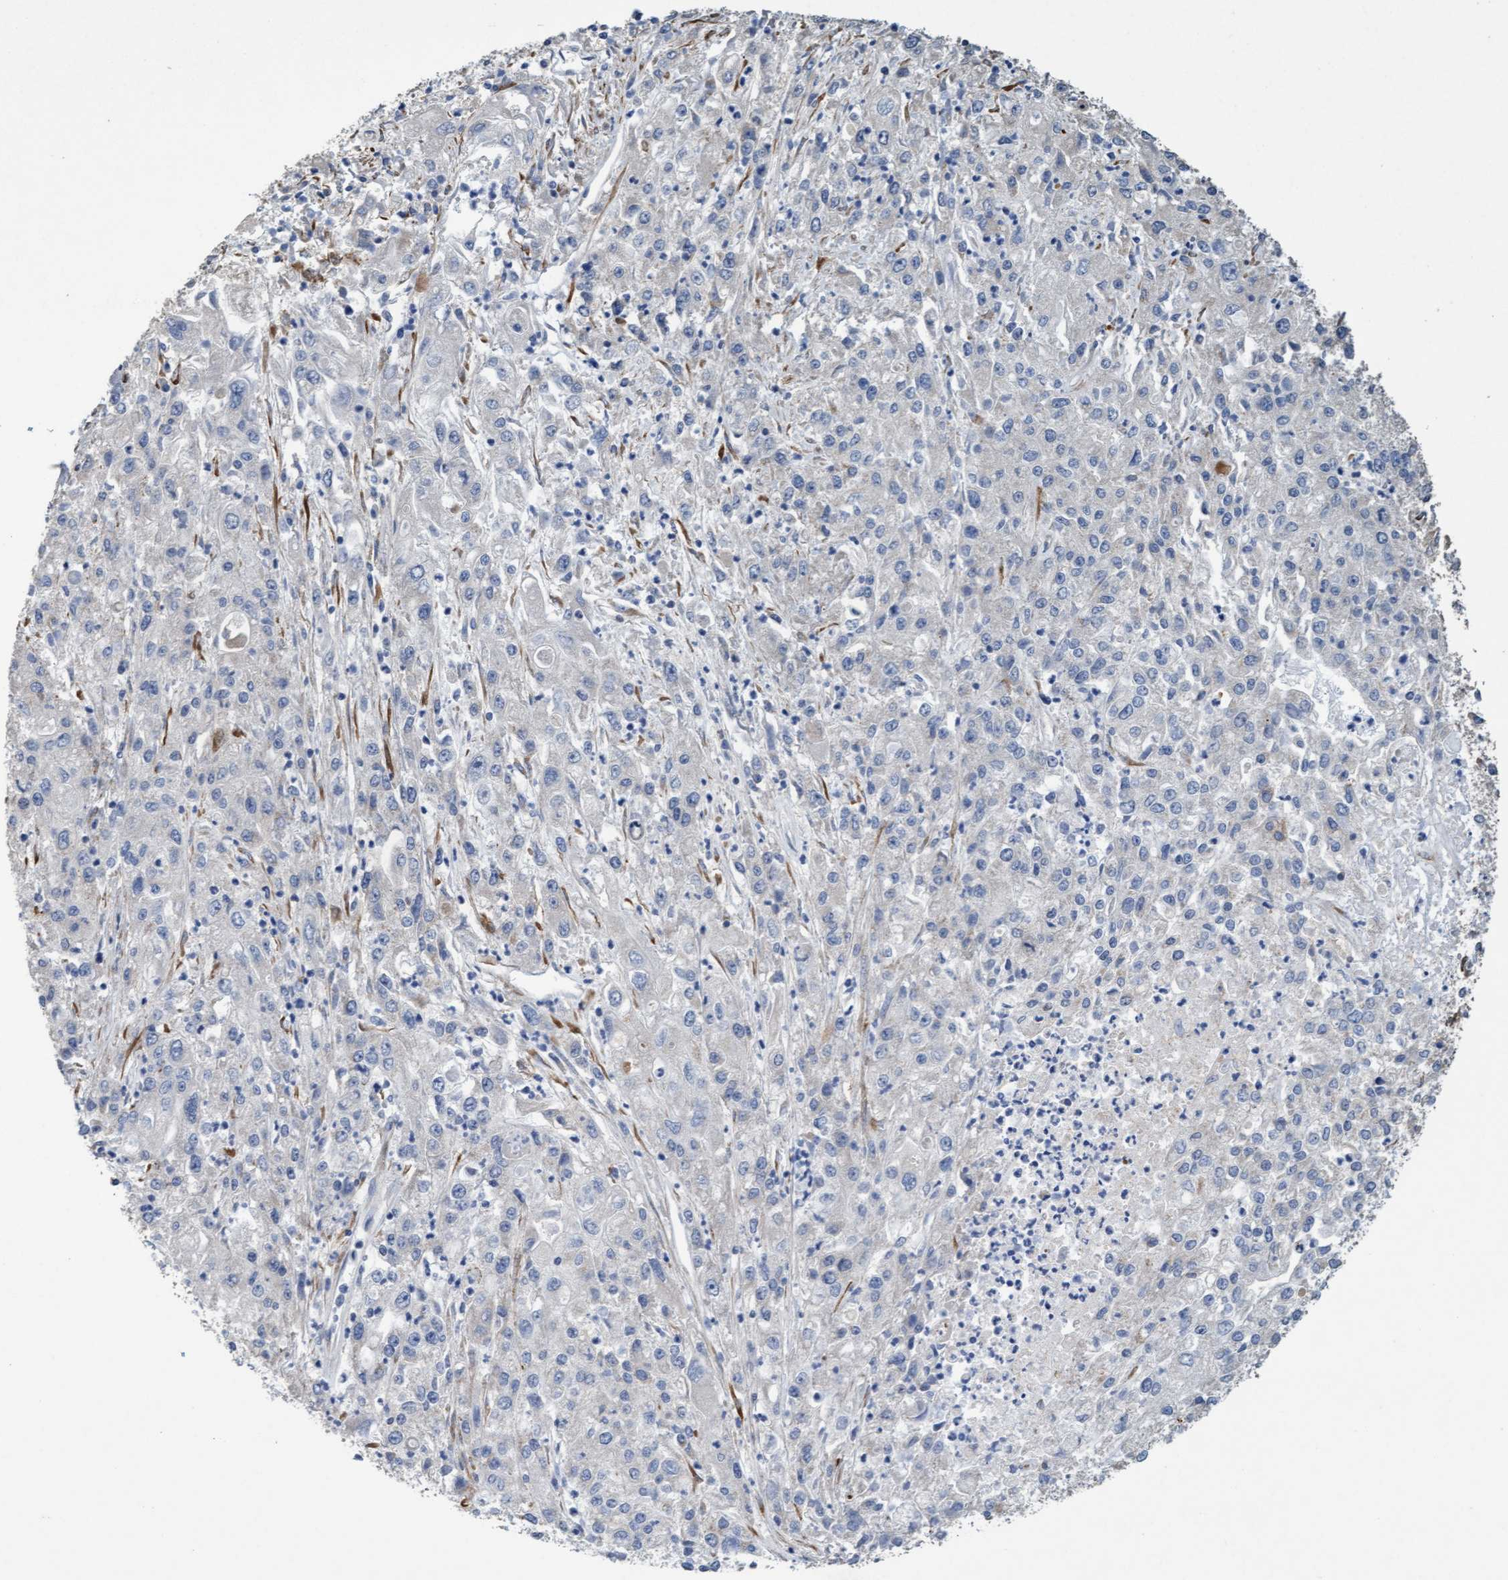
{"staining": {"intensity": "negative", "quantity": "none", "location": "none"}, "tissue": "endometrial cancer", "cell_type": "Tumor cells", "image_type": "cancer", "snomed": [{"axis": "morphology", "description": "Adenocarcinoma, NOS"}, {"axis": "topography", "description": "Endometrium"}], "caption": "Human endometrial adenocarcinoma stained for a protein using IHC exhibits no staining in tumor cells.", "gene": "DDHD2", "patient": {"sex": "female", "age": 49}}